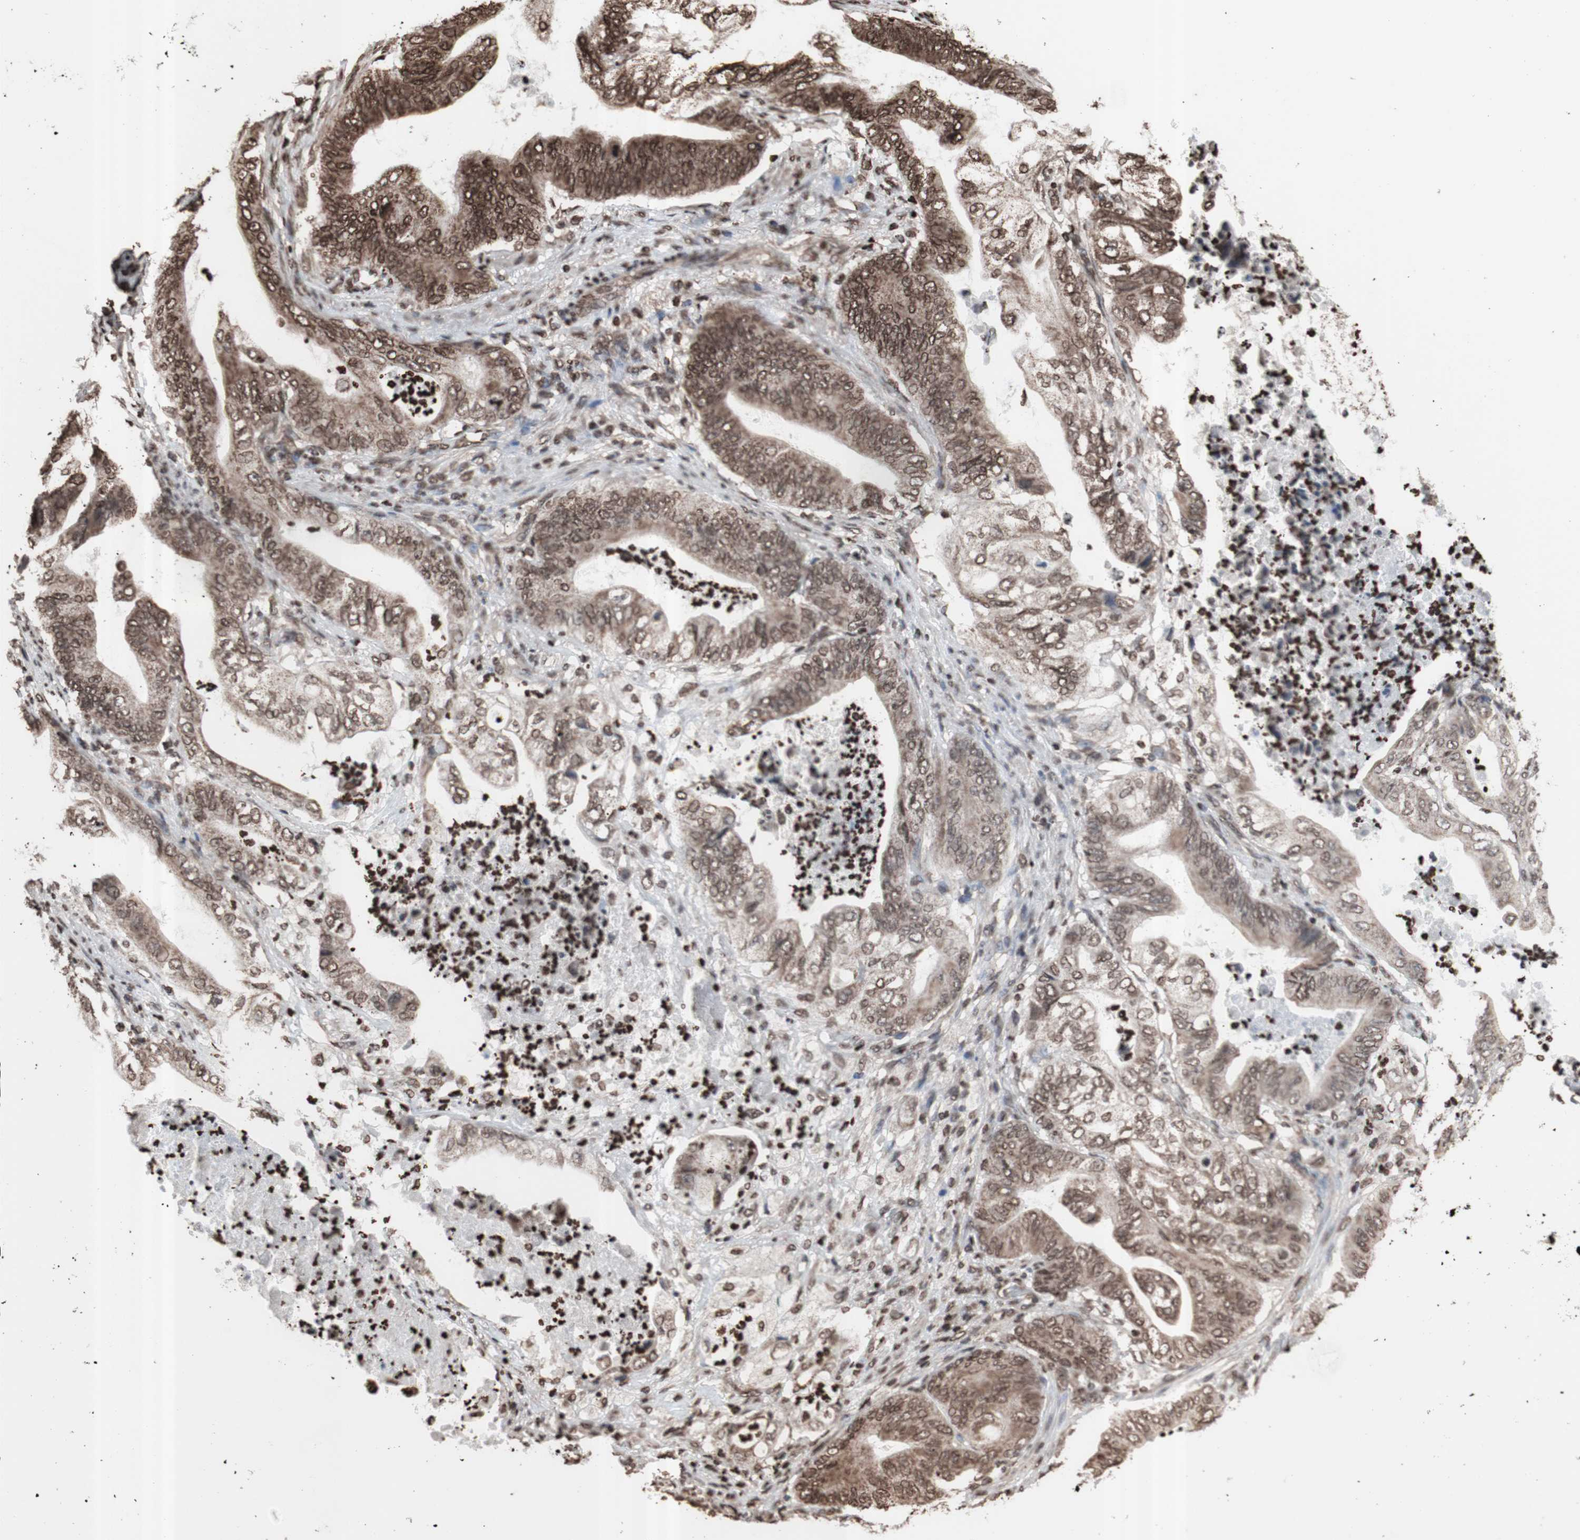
{"staining": {"intensity": "moderate", "quantity": ">75%", "location": "cytoplasmic/membranous,nuclear"}, "tissue": "stomach cancer", "cell_type": "Tumor cells", "image_type": "cancer", "snomed": [{"axis": "morphology", "description": "Adenocarcinoma, NOS"}, {"axis": "topography", "description": "Stomach"}], "caption": "A photomicrograph showing moderate cytoplasmic/membranous and nuclear staining in approximately >75% of tumor cells in adenocarcinoma (stomach), as visualized by brown immunohistochemical staining.", "gene": "SNAI2", "patient": {"sex": "female", "age": 73}}